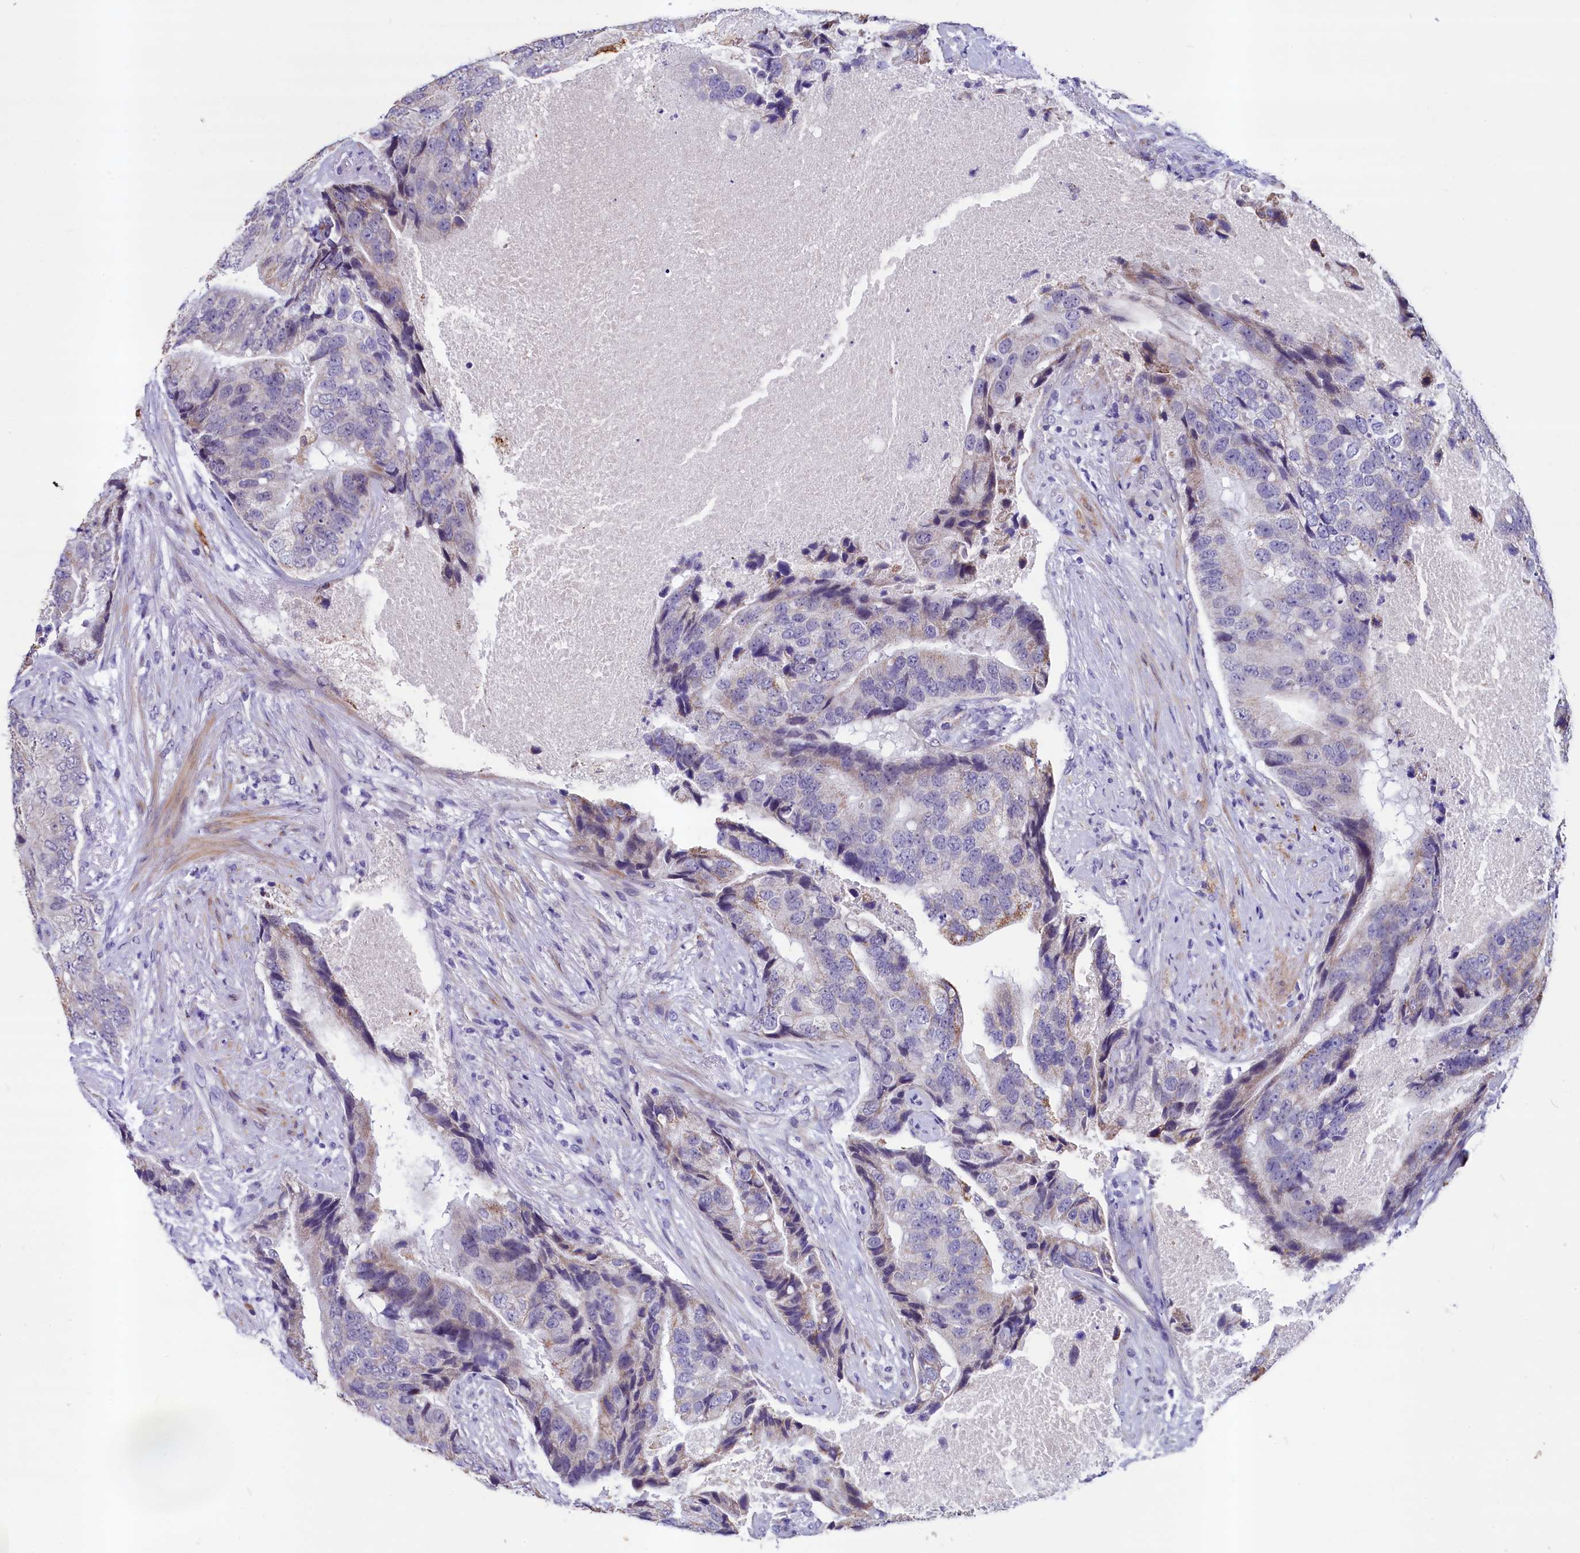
{"staining": {"intensity": "weak", "quantity": "<25%", "location": "cytoplasmic/membranous"}, "tissue": "prostate cancer", "cell_type": "Tumor cells", "image_type": "cancer", "snomed": [{"axis": "morphology", "description": "Adenocarcinoma, High grade"}, {"axis": "topography", "description": "Prostate"}], "caption": "Immunohistochemistry micrograph of human prostate cancer stained for a protein (brown), which demonstrates no positivity in tumor cells.", "gene": "SCD5", "patient": {"sex": "male", "age": 70}}